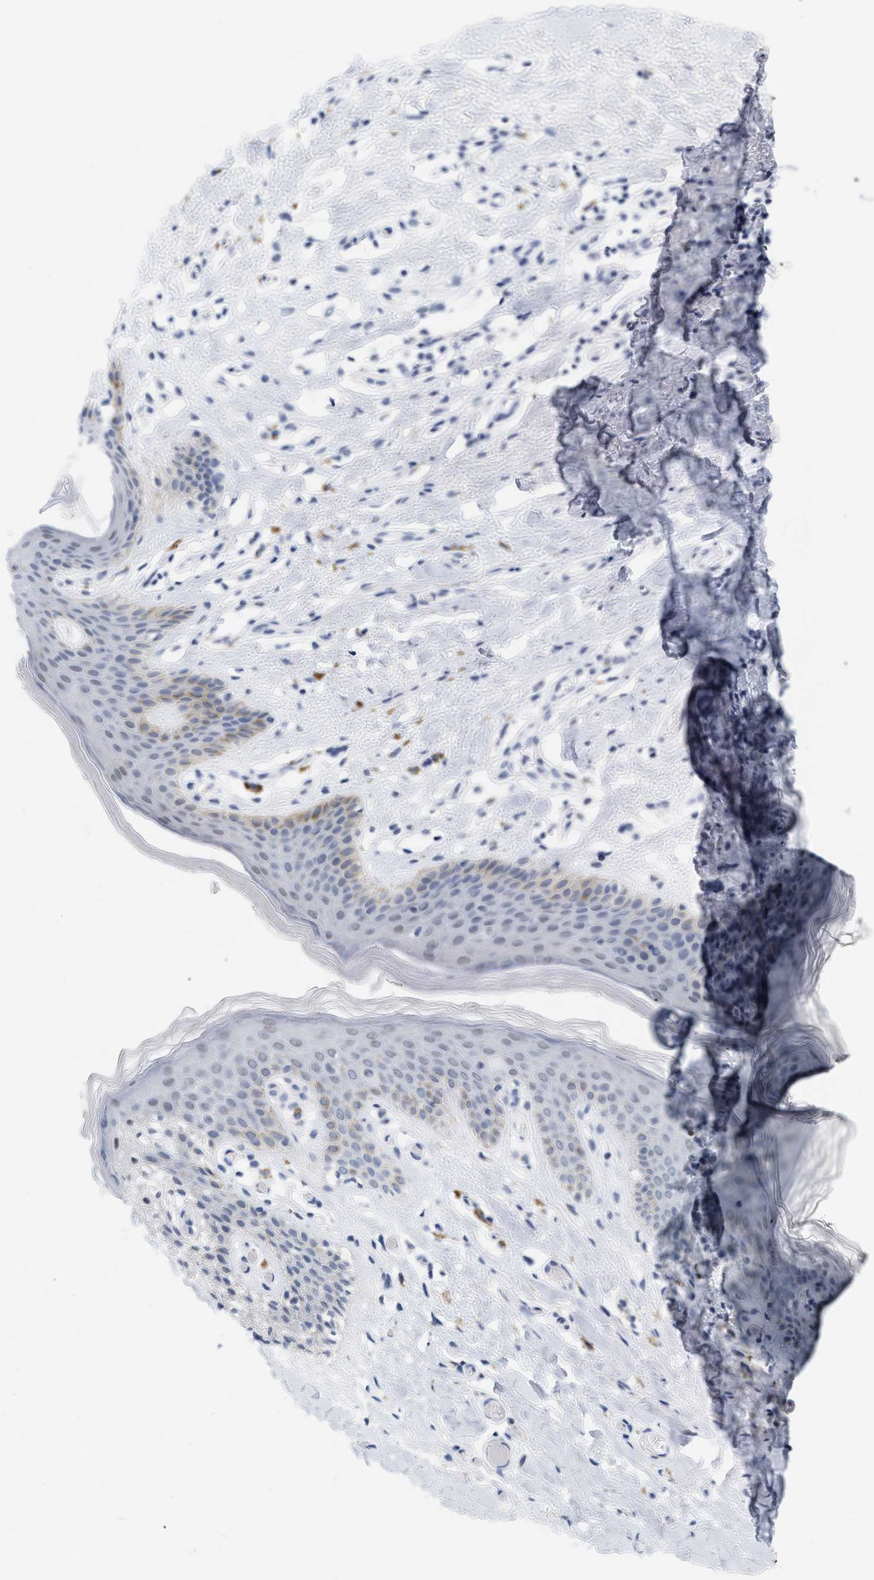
{"staining": {"intensity": "weak", "quantity": "<25%", "location": "cytoplasmic/membranous"}, "tissue": "skin", "cell_type": "Epidermal cells", "image_type": "normal", "snomed": [{"axis": "morphology", "description": "Normal tissue, NOS"}, {"axis": "topography", "description": "Vulva"}], "caption": "Immunohistochemistry (IHC) of benign human skin exhibits no expression in epidermal cells. Nuclei are stained in blue.", "gene": "XIRP1", "patient": {"sex": "female", "age": 66}}